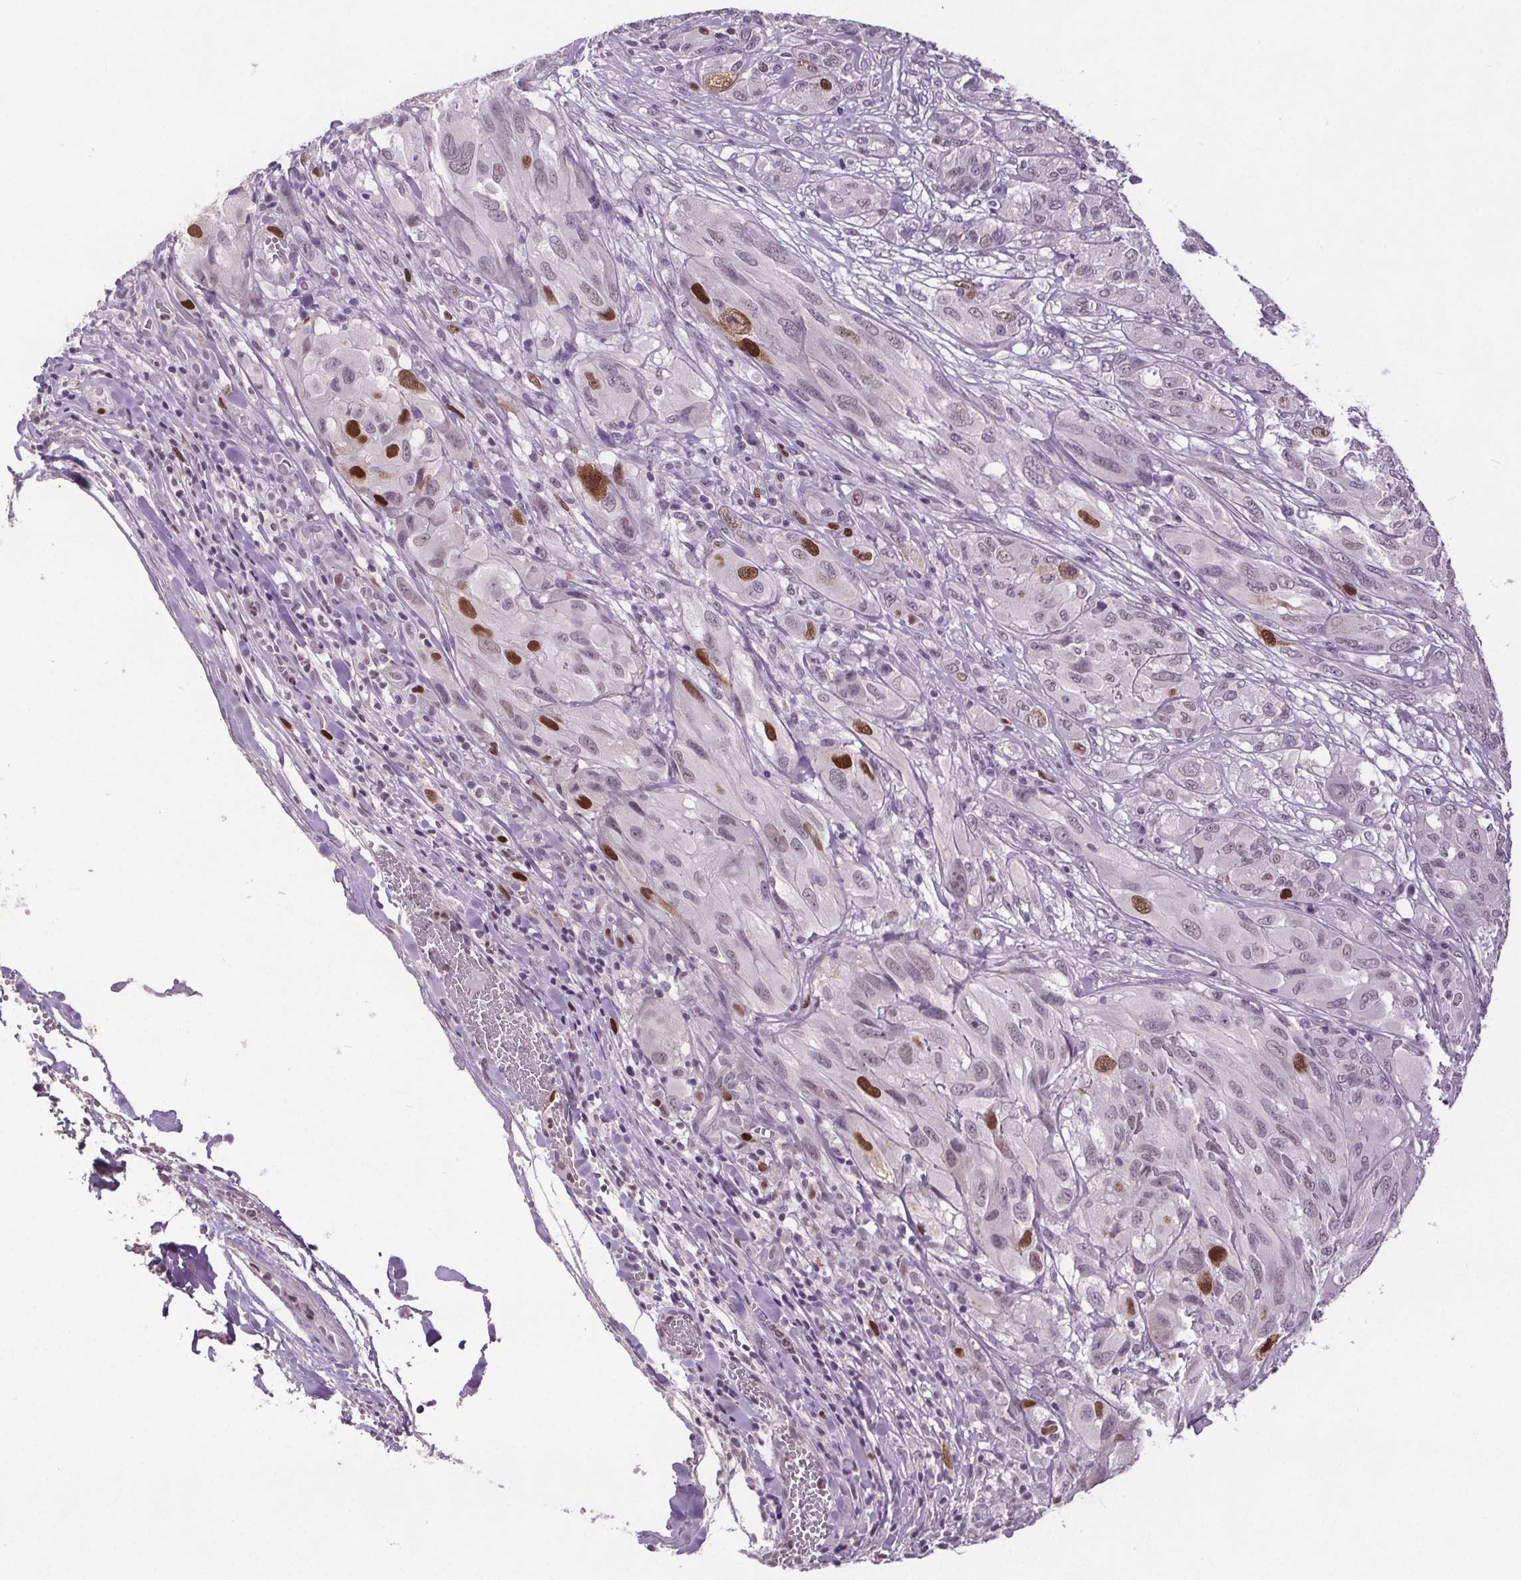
{"staining": {"intensity": "strong", "quantity": "<25%", "location": "nuclear"}, "tissue": "melanoma", "cell_type": "Tumor cells", "image_type": "cancer", "snomed": [{"axis": "morphology", "description": "Malignant melanoma, NOS"}, {"axis": "topography", "description": "Skin"}], "caption": "Brown immunohistochemical staining in human melanoma displays strong nuclear expression in about <25% of tumor cells.", "gene": "CENPF", "patient": {"sex": "female", "age": 91}}